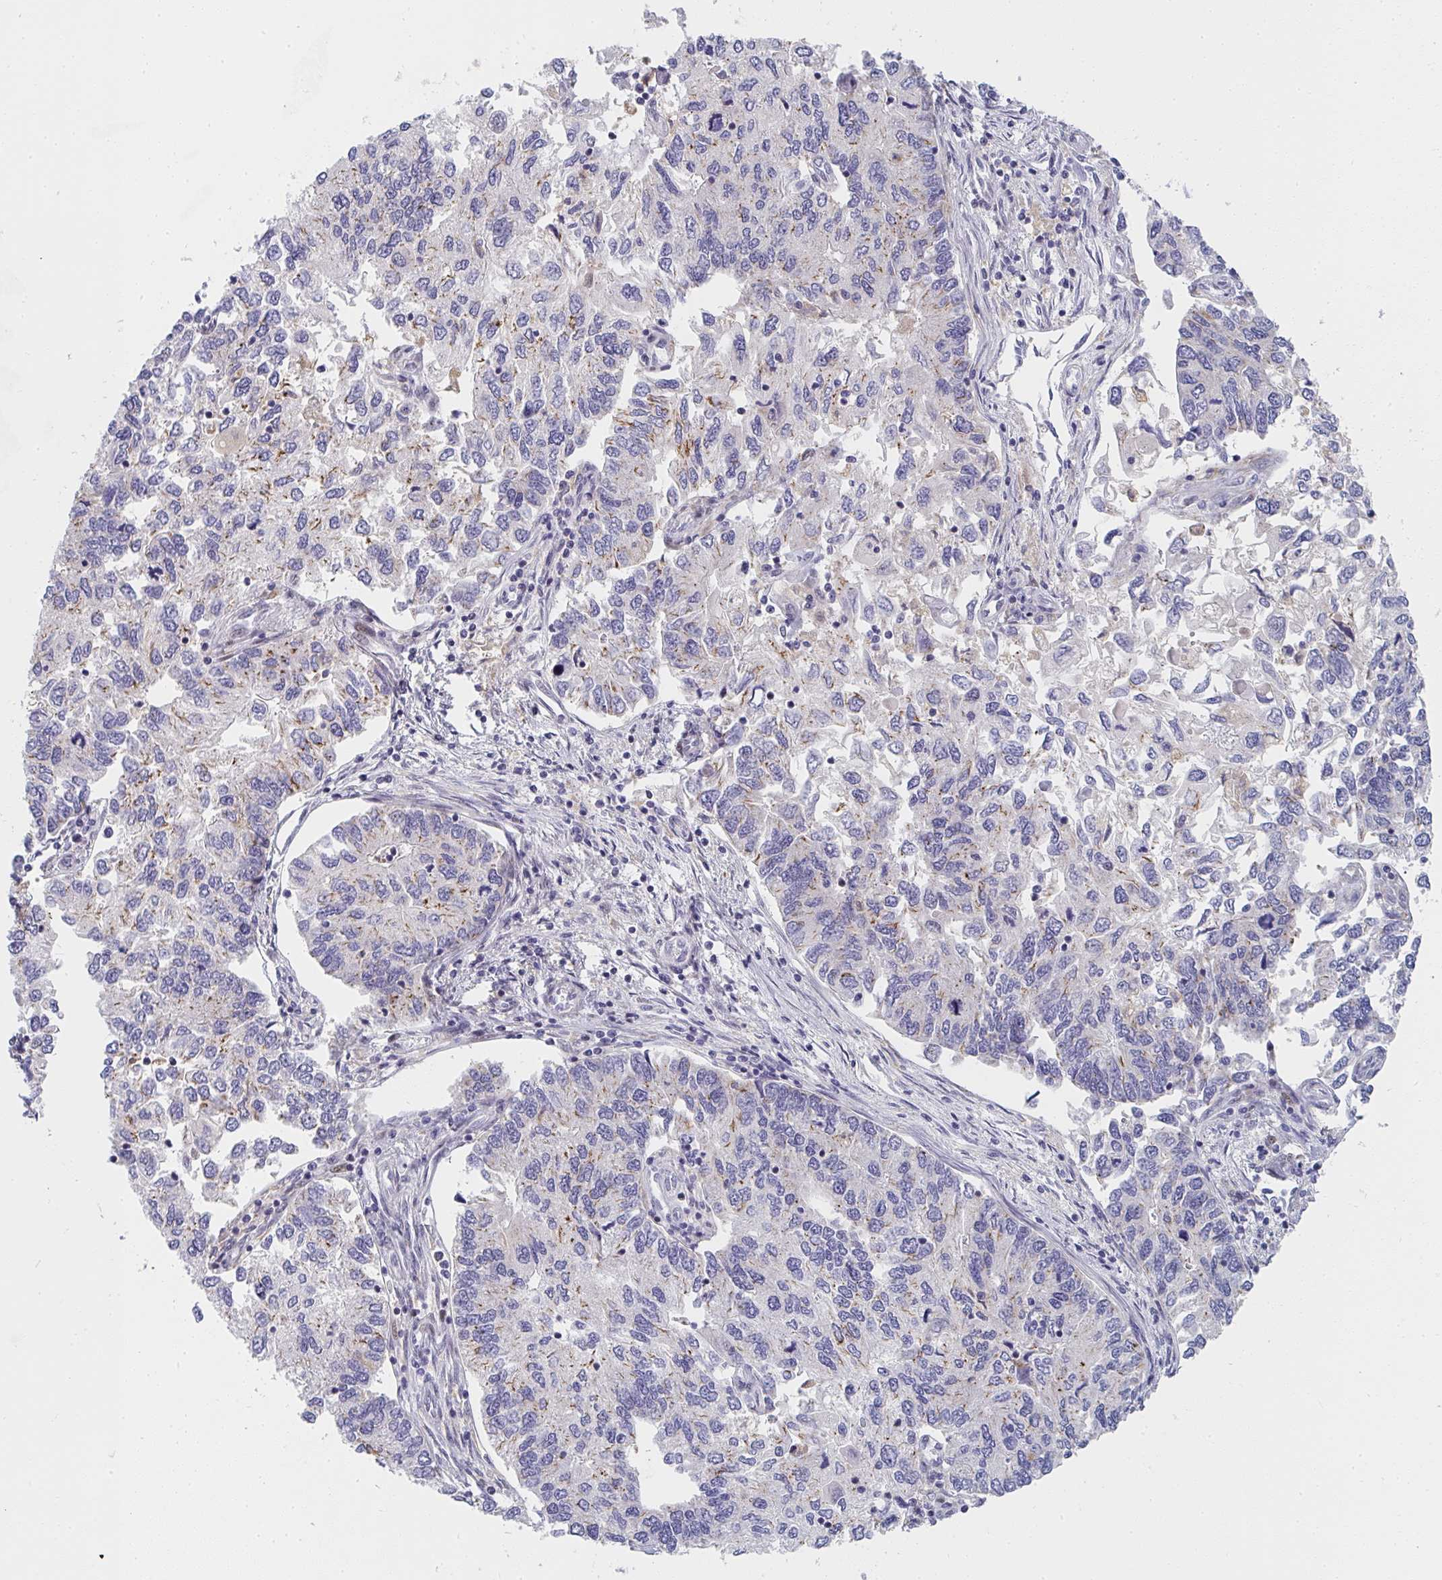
{"staining": {"intensity": "moderate", "quantity": "<25%", "location": "cytoplasmic/membranous,nuclear"}, "tissue": "endometrial cancer", "cell_type": "Tumor cells", "image_type": "cancer", "snomed": [{"axis": "morphology", "description": "Carcinoma, NOS"}, {"axis": "topography", "description": "Uterus"}], "caption": "The photomicrograph demonstrates immunohistochemical staining of endometrial cancer (carcinoma). There is moderate cytoplasmic/membranous and nuclear expression is seen in about <25% of tumor cells. Using DAB (3,3'-diaminobenzidine) (brown) and hematoxylin (blue) stains, captured at high magnification using brightfield microscopy.", "gene": "ZIC3", "patient": {"sex": "female", "age": 76}}